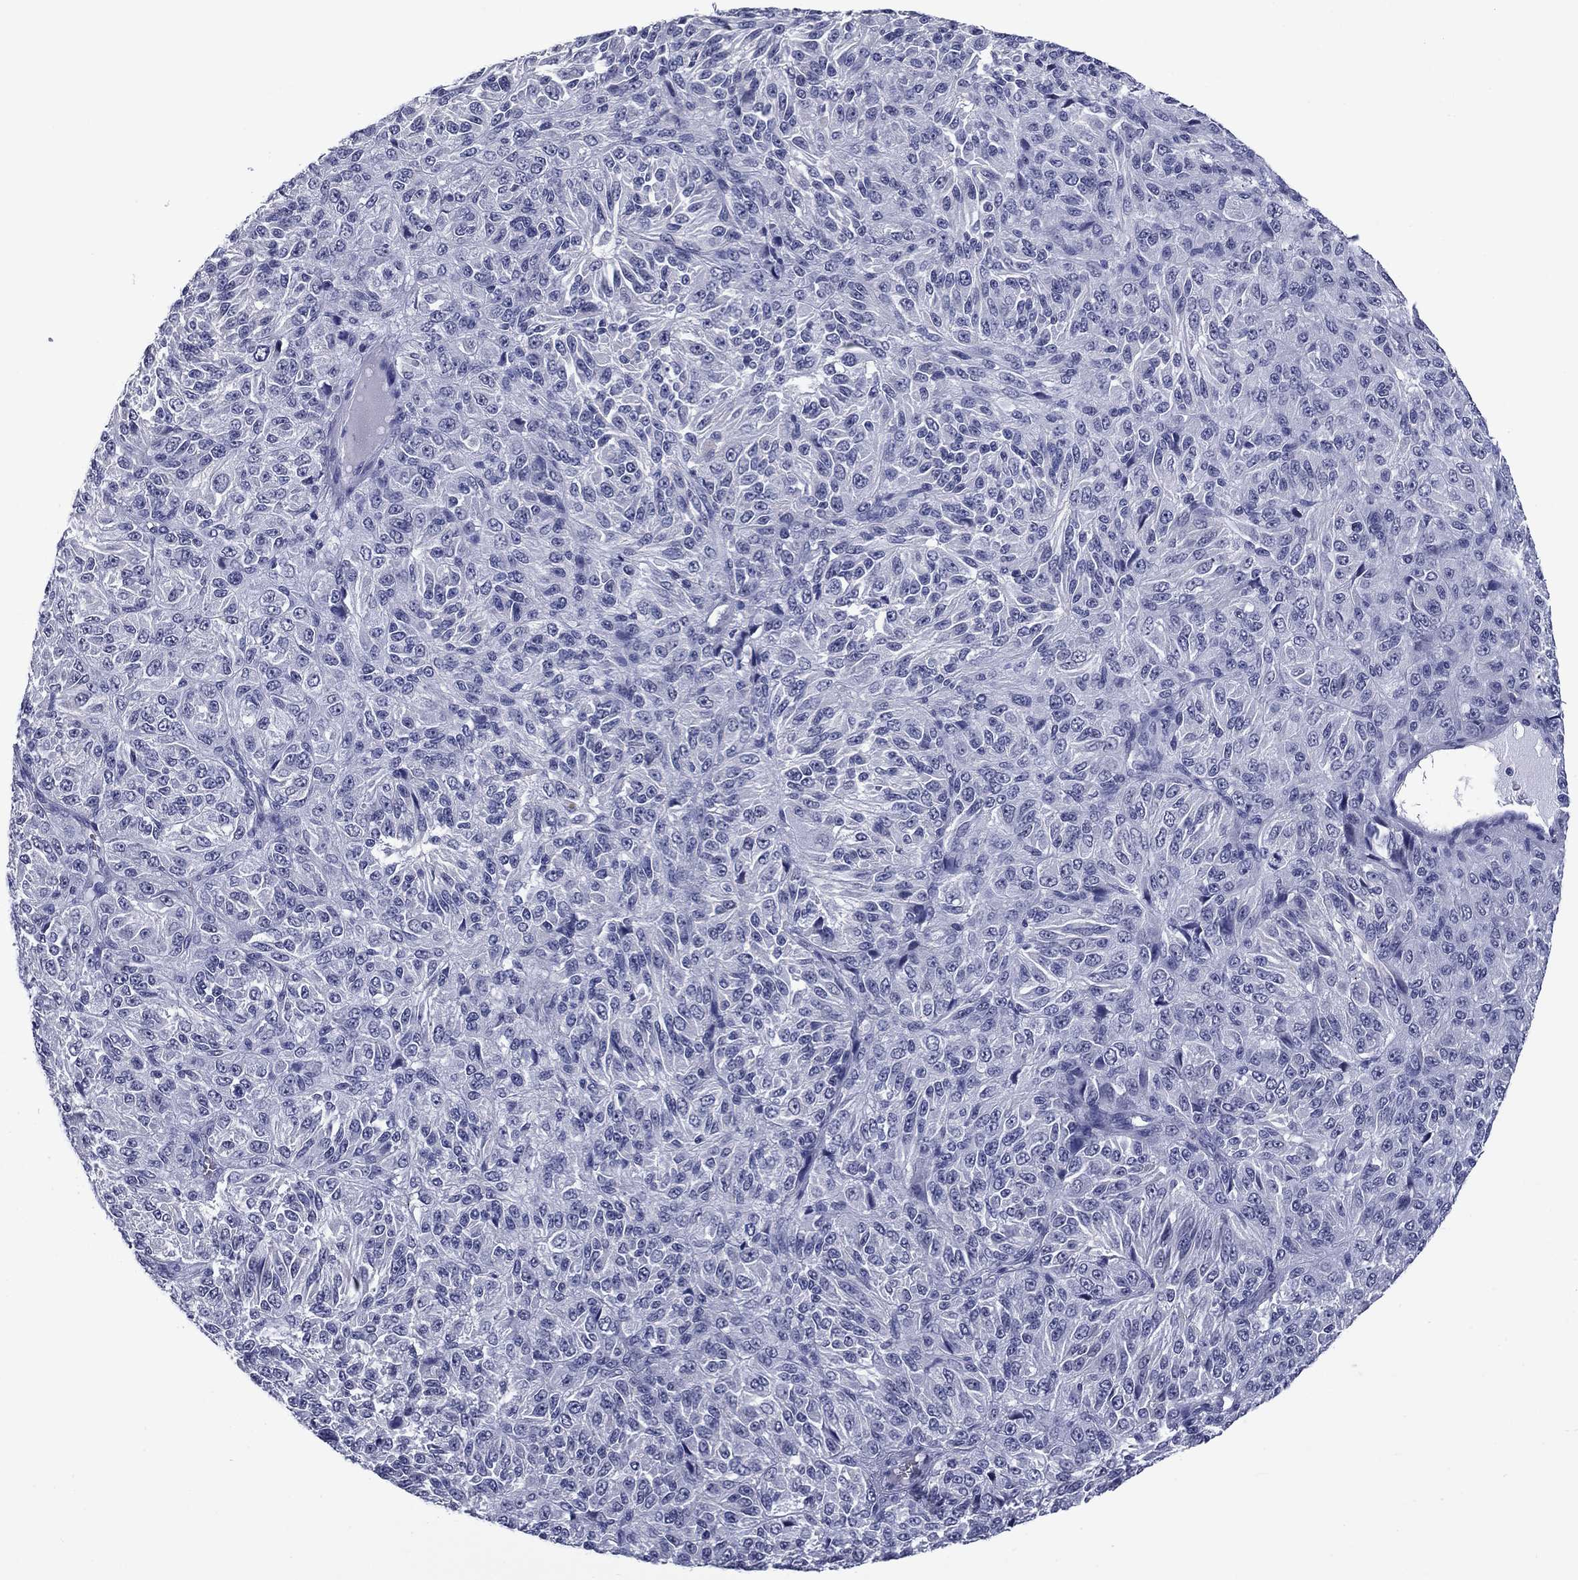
{"staining": {"intensity": "negative", "quantity": "none", "location": "none"}, "tissue": "melanoma", "cell_type": "Tumor cells", "image_type": "cancer", "snomed": [{"axis": "morphology", "description": "Malignant melanoma, Metastatic site"}, {"axis": "topography", "description": "Brain"}], "caption": "The image demonstrates no significant expression in tumor cells of melanoma.", "gene": "BCL2L14", "patient": {"sex": "female", "age": 56}}